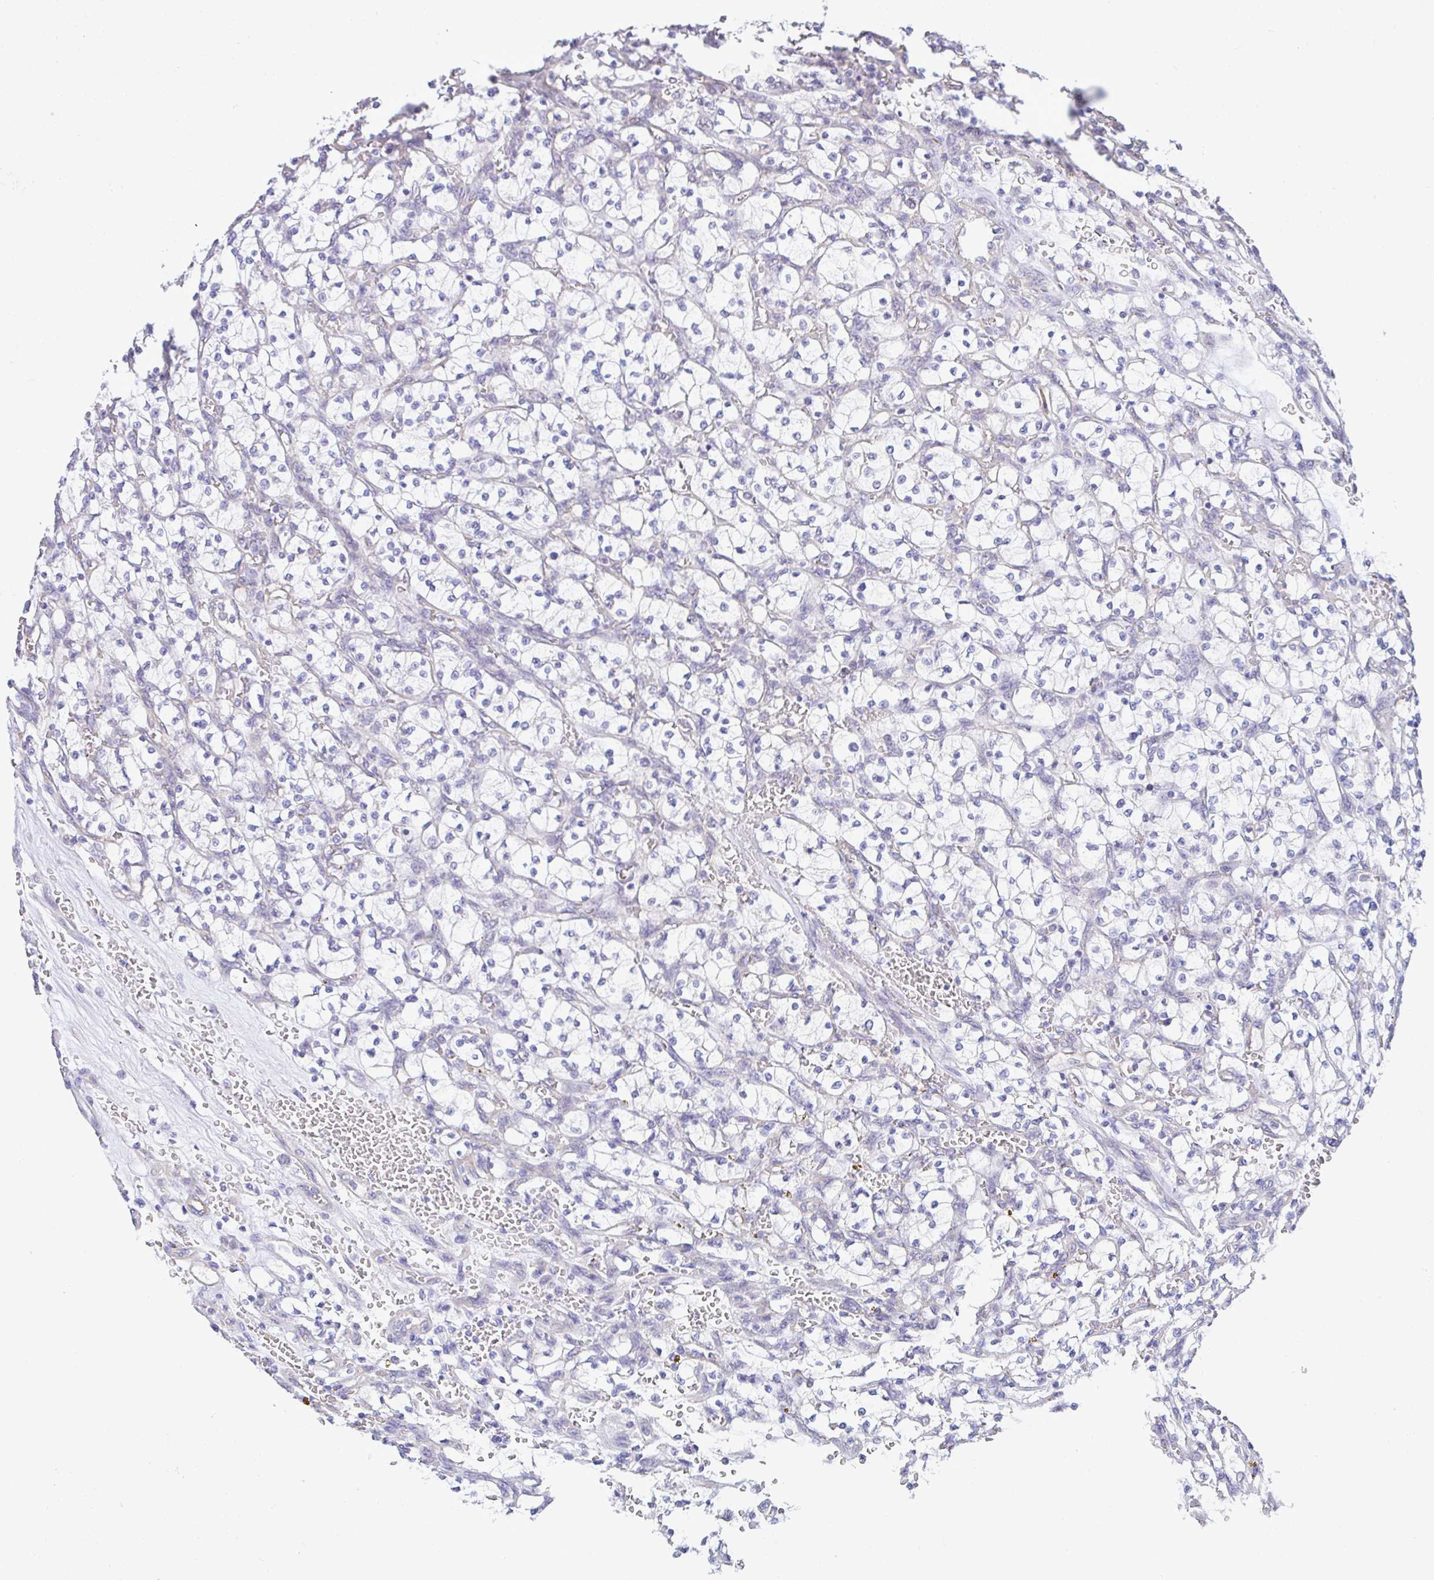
{"staining": {"intensity": "negative", "quantity": "none", "location": "none"}, "tissue": "renal cancer", "cell_type": "Tumor cells", "image_type": "cancer", "snomed": [{"axis": "morphology", "description": "Adenocarcinoma, NOS"}, {"axis": "topography", "description": "Kidney"}], "caption": "Micrograph shows no protein expression in tumor cells of renal cancer tissue.", "gene": "PLCD4", "patient": {"sex": "female", "age": 64}}